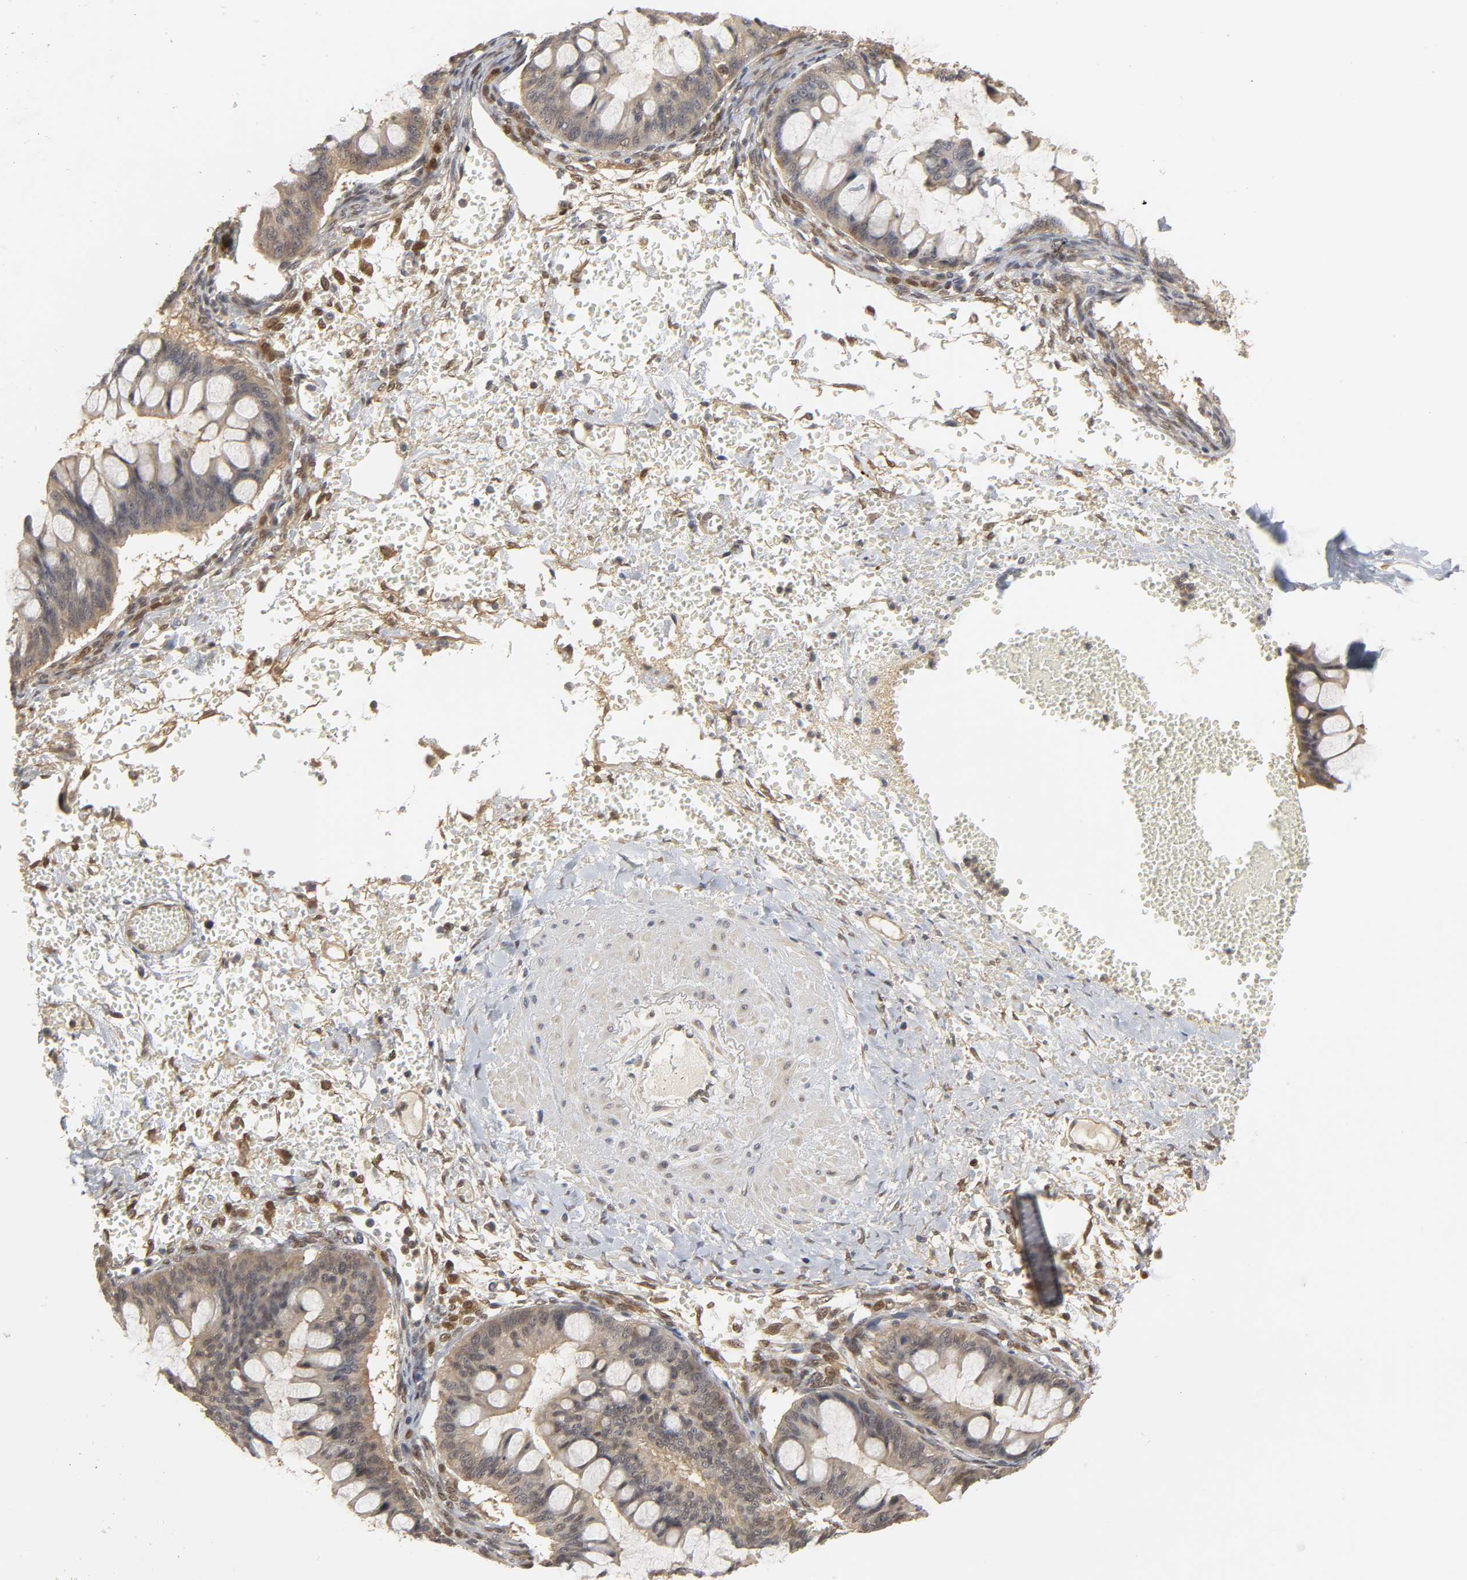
{"staining": {"intensity": "weak", "quantity": ">75%", "location": "cytoplasmic/membranous"}, "tissue": "ovarian cancer", "cell_type": "Tumor cells", "image_type": "cancer", "snomed": [{"axis": "morphology", "description": "Cystadenocarcinoma, mucinous, NOS"}, {"axis": "topography", "description": "Ovary"}], "caption": "Weak cytoplasmic/membranous protein positivity is present in approximately >75% of tumor cells in ovarian cancer. (DAB IHC, brown staining for protein, blue staining for nuclei).", "gene": "PARK7", "patient": {"sex": "female", "age": 73}}